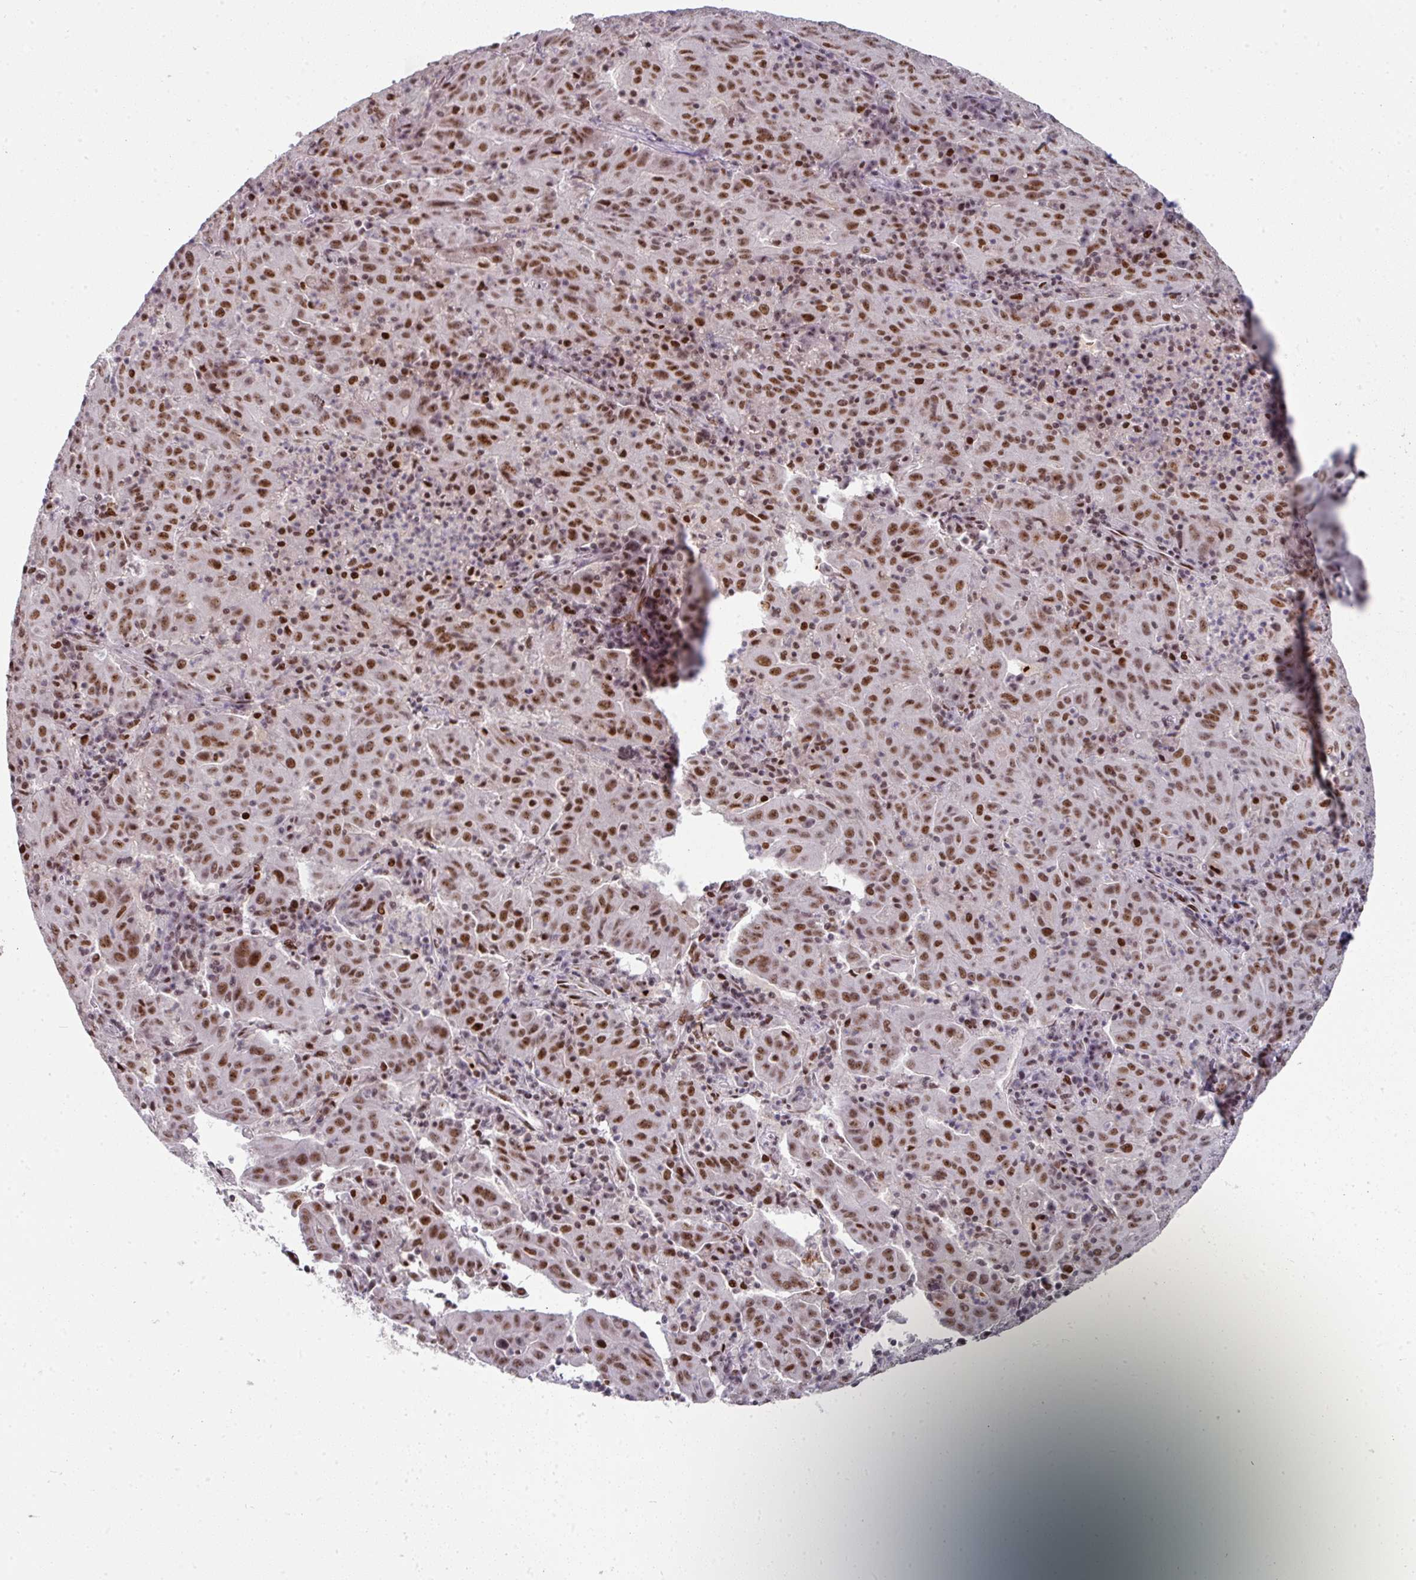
{"staining": {"intensity": "moderate", "quantity": ">75%", "location": "nuclear"}, "tissue": "pancreatic cancer", "cell_type": "Tumor cells", "image_type": "cancer", "snomed": [{"axis": "morphology", "description": "Adenocarcinoma, NOS"}, {"axis": "topography", "description": "Pancreas"}], "caption": "Moderate nuclear protein staining is identified in about >75% of tumor cells in pancreatic cancer.", "gene": "RAD50", "patient": {"sex": "male", "age": 63}}